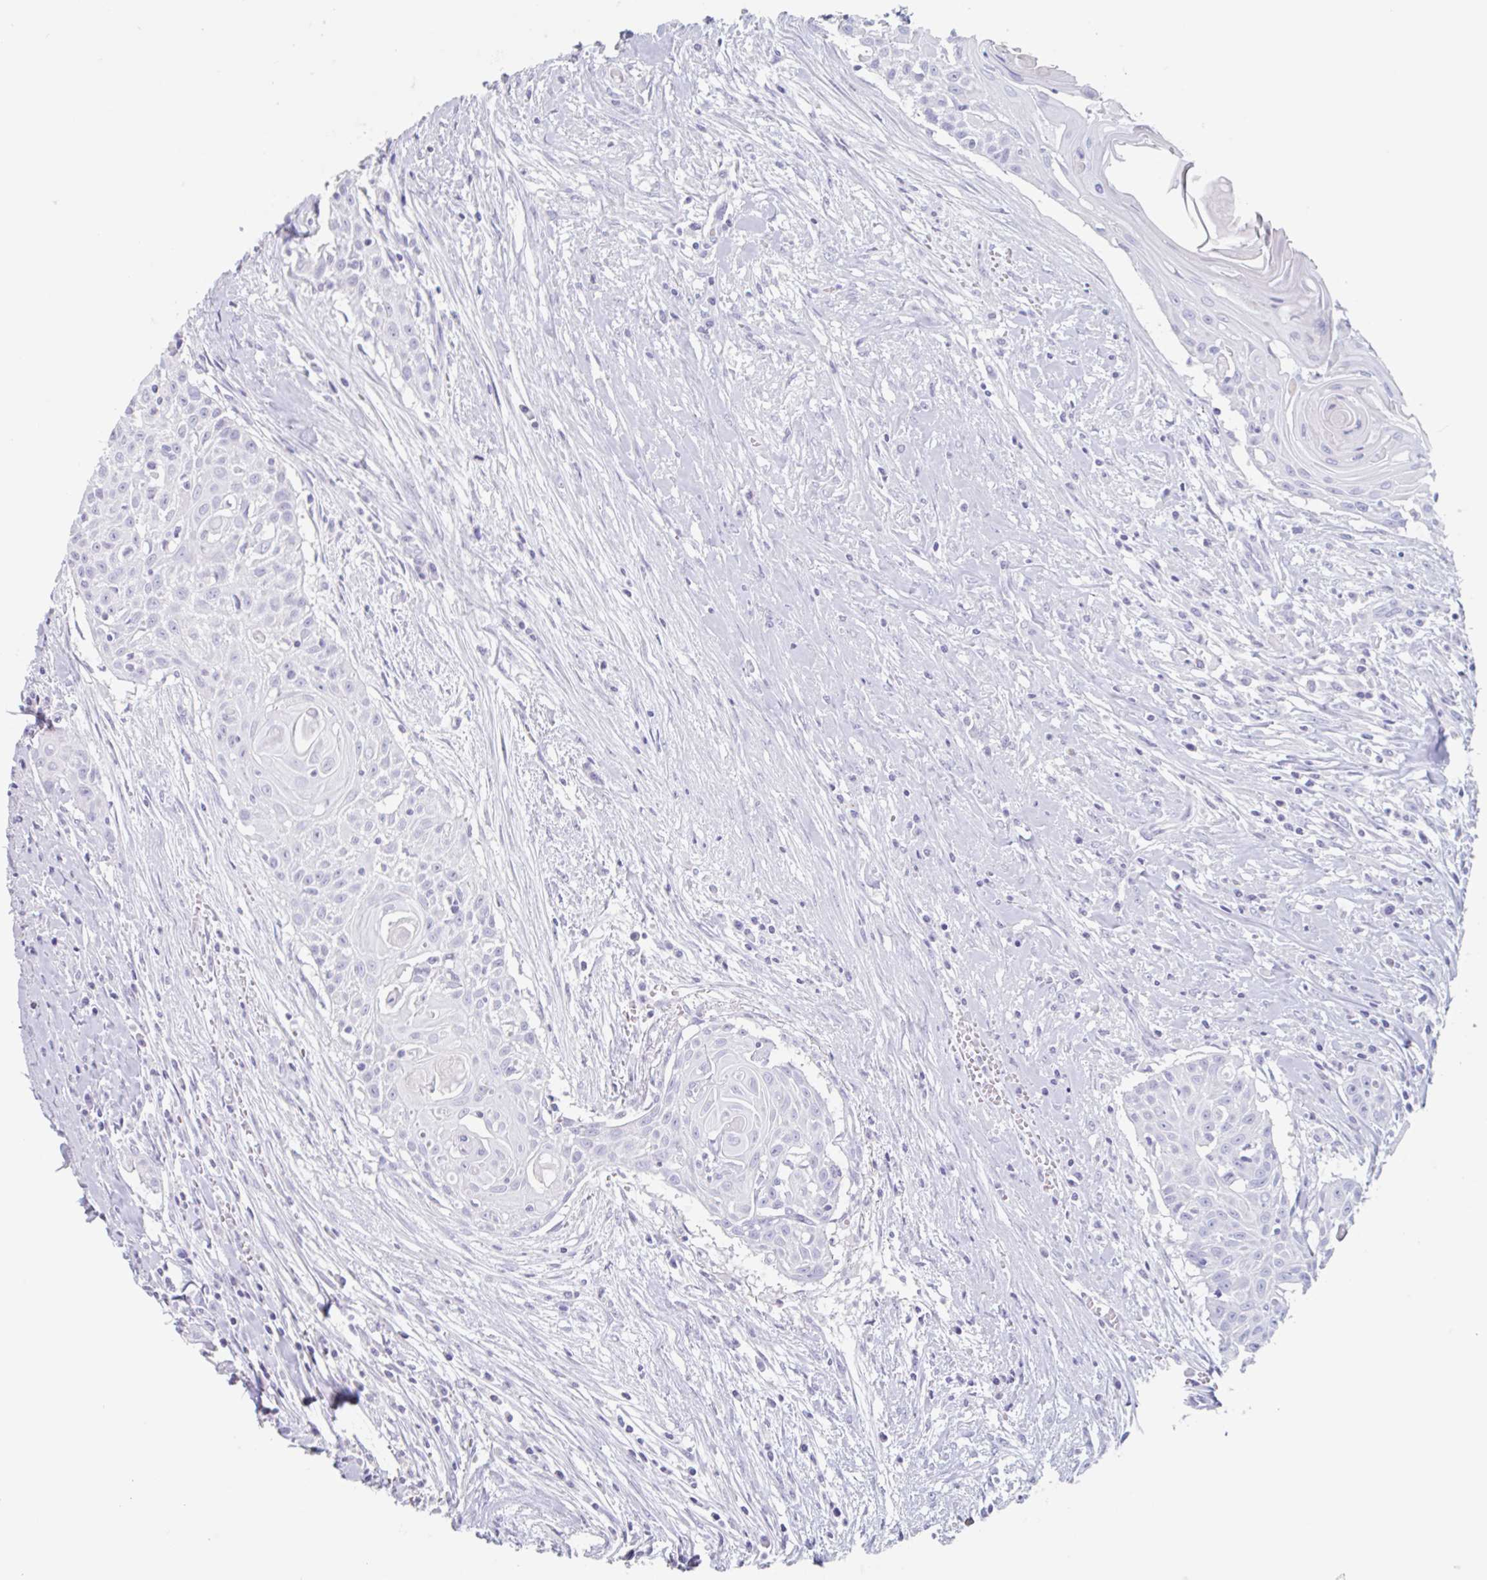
{"staining": {"intensity": "negative", "quantity": "none", "location": "none"}, "tissue": "head and neck cancer", "cell_type": "Tumor cells", "image_type": "cancer", "snomed": [{"axis": "morphology", "description": "Squamous cell carcinoma, NOS"}, {"axis": "topography", "description": "Lymph node"}, {"axis": "topography", "description": "Salivary gland"}, {"axis": "topography", "description": "Head-Neck"}], "caption": "High power microscopy histopathology image of an IHC photomicrograph of head and neck squamous cell carcinoma, revealing no significant positivity in tumor cells.", "gene": "EMC4", "patient": {"sex": "female", "age": 74}}